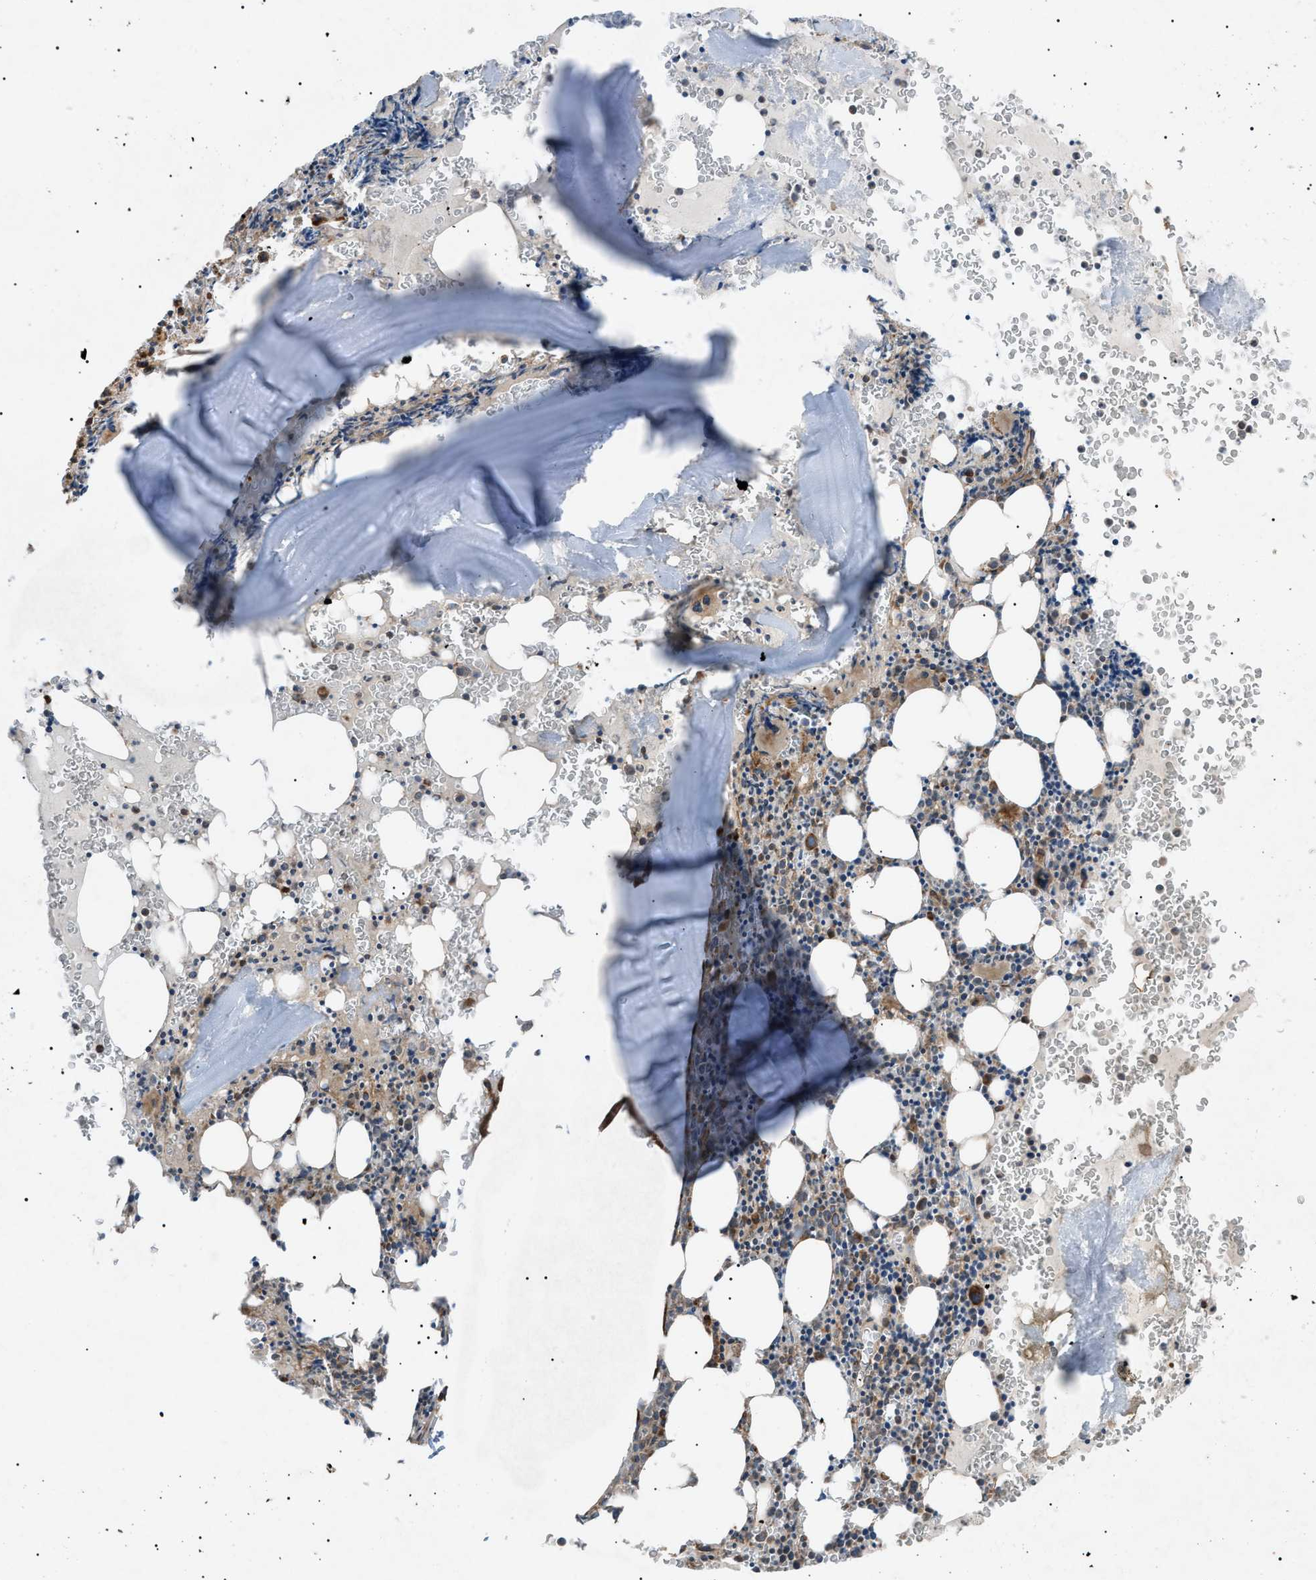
{"staining": {"intensity": "moderate", "quantity": "25%-75%", "location": "cytoplasmic/membranous"}, "tissue": "bone marrow", "cell_type": "Hematopoietic cells", "image_type": "normal", "snomed": [{"axis": "morphology", "description": "Normal tissue, NOS"}, {"axis": "morphology", "description": "Inflammation, NOS"}, {"axis": "topography", "description": "Bone marrow"}], "caption": "A high-resolution histopathology image shows immunohistochemistry (IHC) staining of benign bone marrow, which demonstrates moderate cytoplasmic/membranous expression in approximately 25%-75% of hematopoietic cells.", "gene": "C1GALT1C1", "patient": {"sex": "male", "age": 37}}